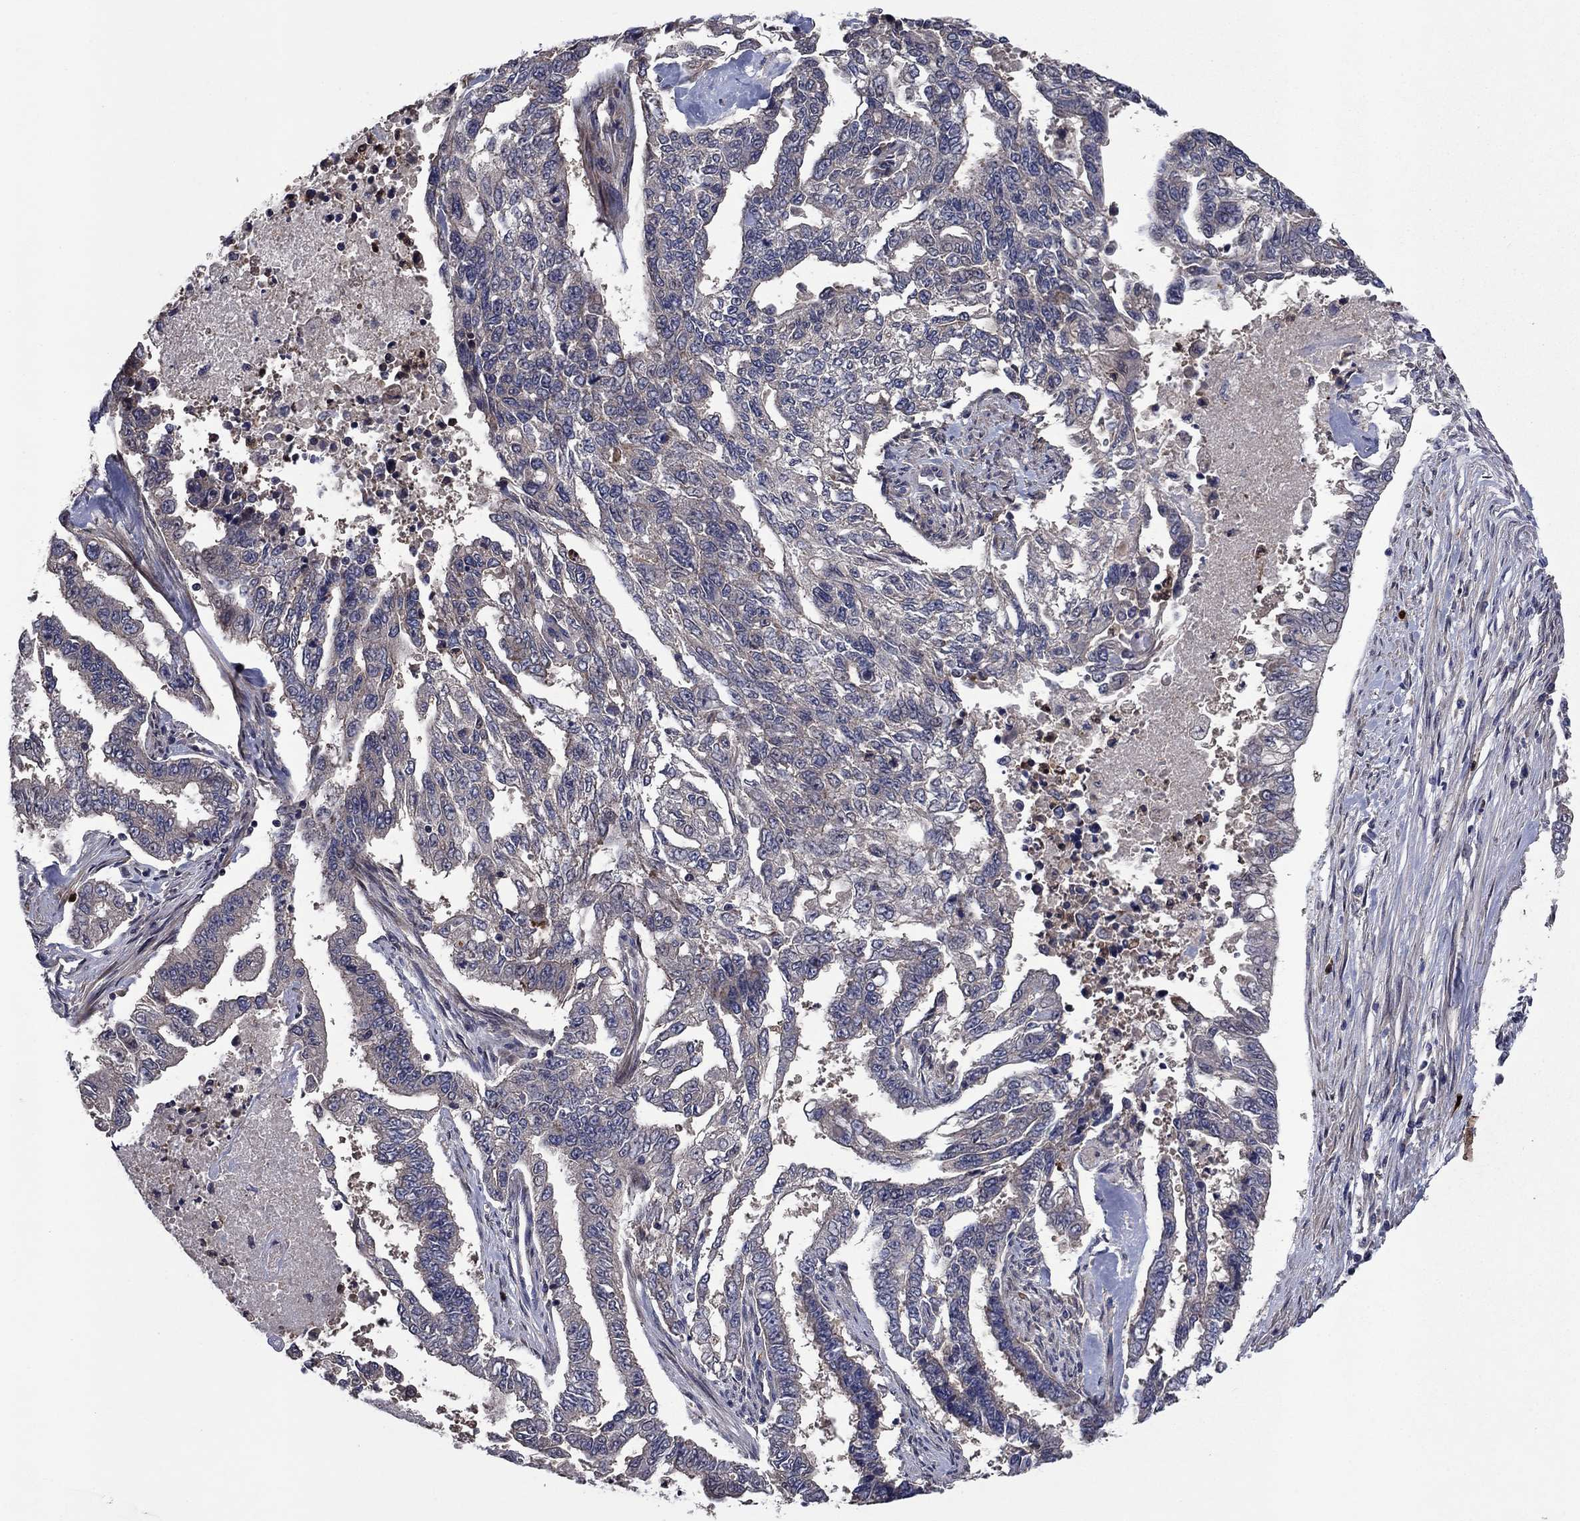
{"staining": {"intensity": "negative", "quantity": "none", "location": "none"}, "tissue": "endometrial cancer", "cell_type": "Tumor cells", "image_type": "cancer", "snomed": [{"axis": "morphology", "description": "Adenocarcinoma, NOS"}, {"axis": "topography", "description": "Uterus"}], "caption": "There is no significant expression in tumor cells of endometrial cancer (adenocarcinoma).", "gene": "MSRB1", "patient": {"sex": "female", "age": 59}}